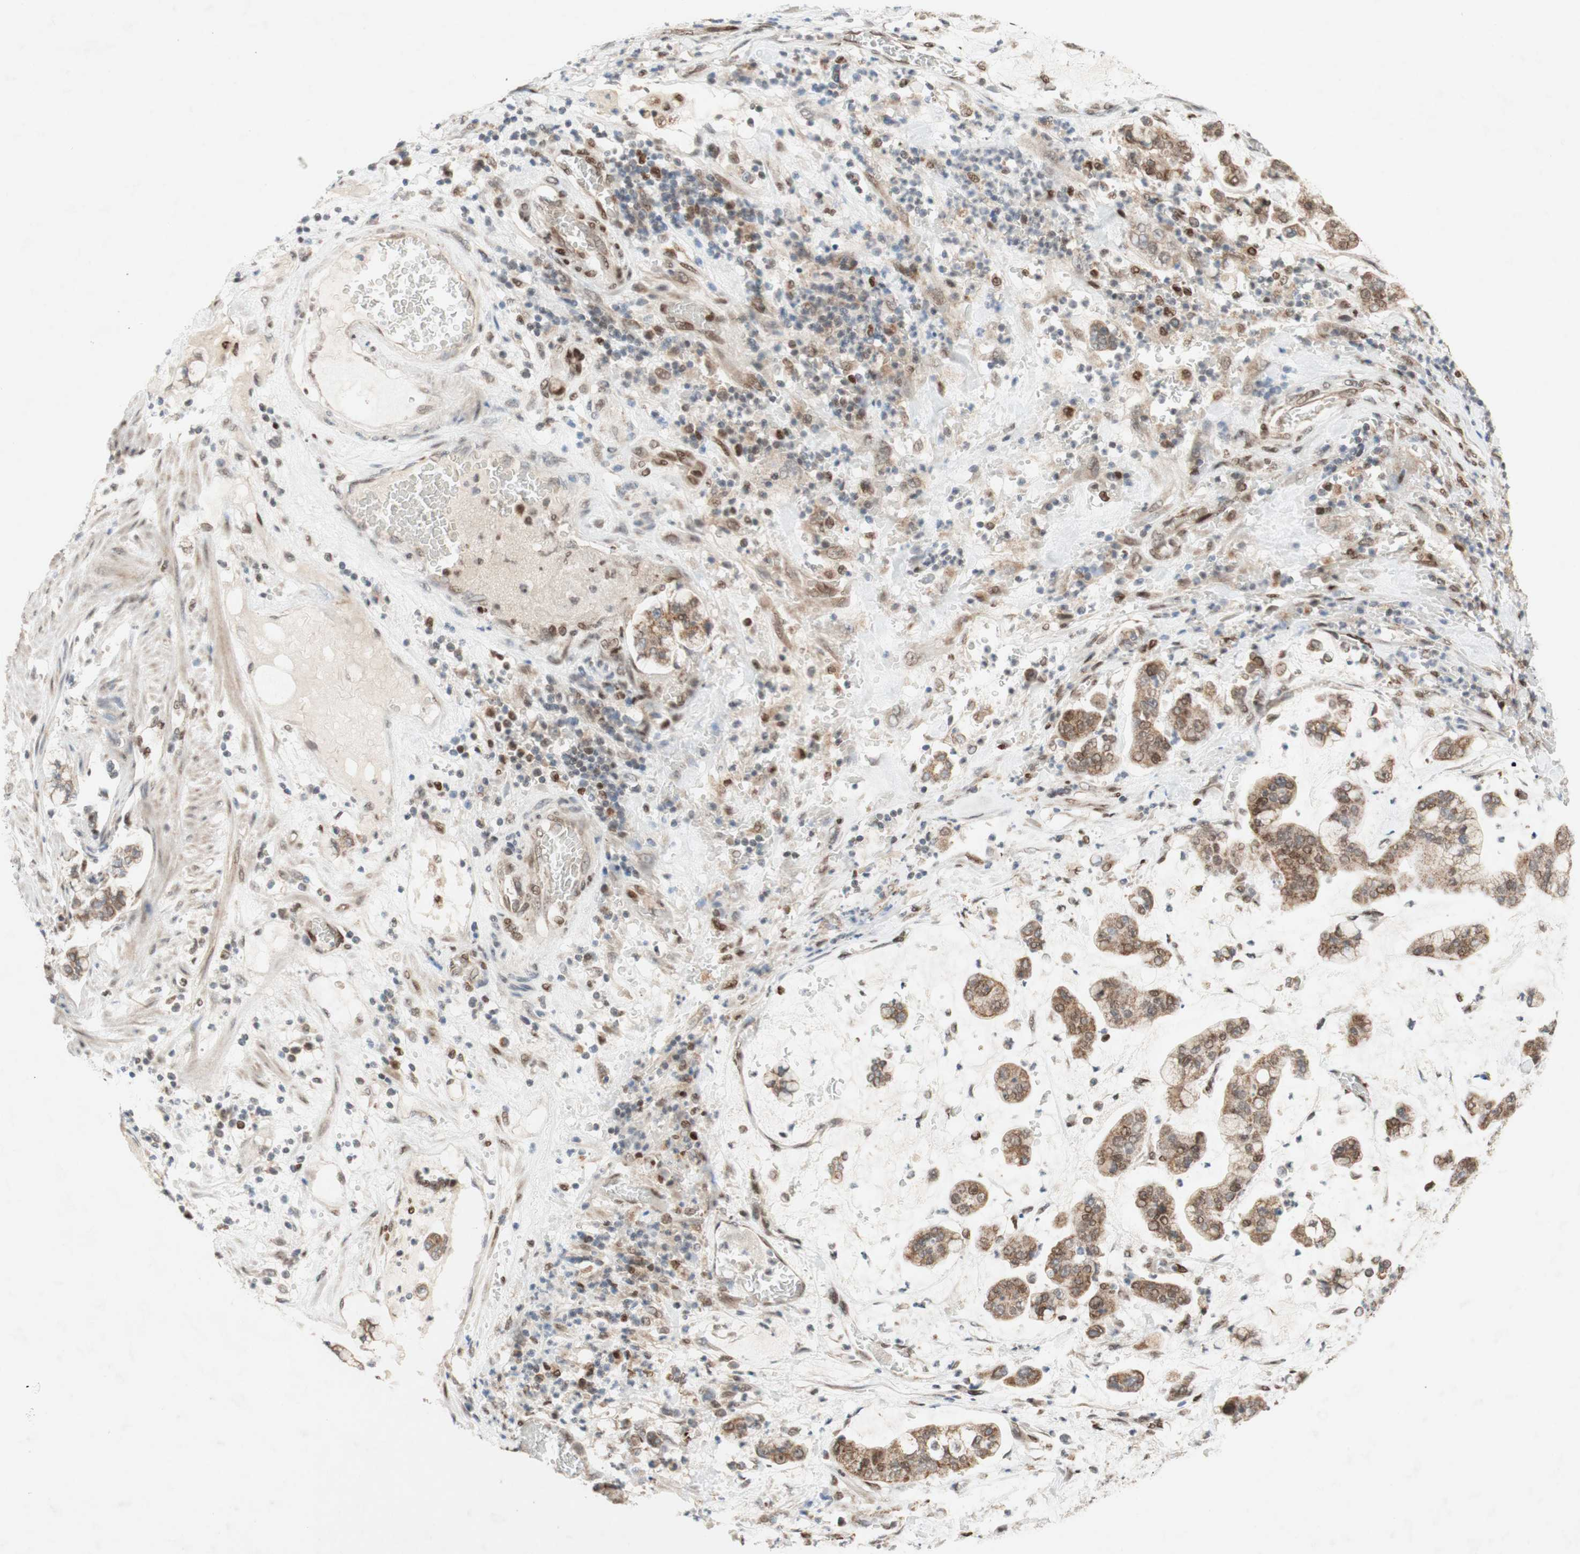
{"staining": {"intensity": "moderate", "quantity": "25%-75%", "location": "cytoplasmic/membranous,nuclear"}, "tissue": "stomach cancer", "cell_type": "Tumor cells", "image_type": "cancer", "snomed": [{"axis": "morphology", "description": "Normal tissue, NOS"}, {"axis": "morphology", "description": "Adenocarcinoma, NOS"}, {"axis": "topography", "description": "Stomach, upper"}, {"axis": "topography", "description": "Stomach"}], "caption": "Stomach cancer (adenocarcinoma) tissue demonstrates moderate cytoplasmic/membranous and nuclear staining in about 25%-75% of tumor cells", "gene": "DNMT3A", "patient": {"sex": "male", "age": 76}}